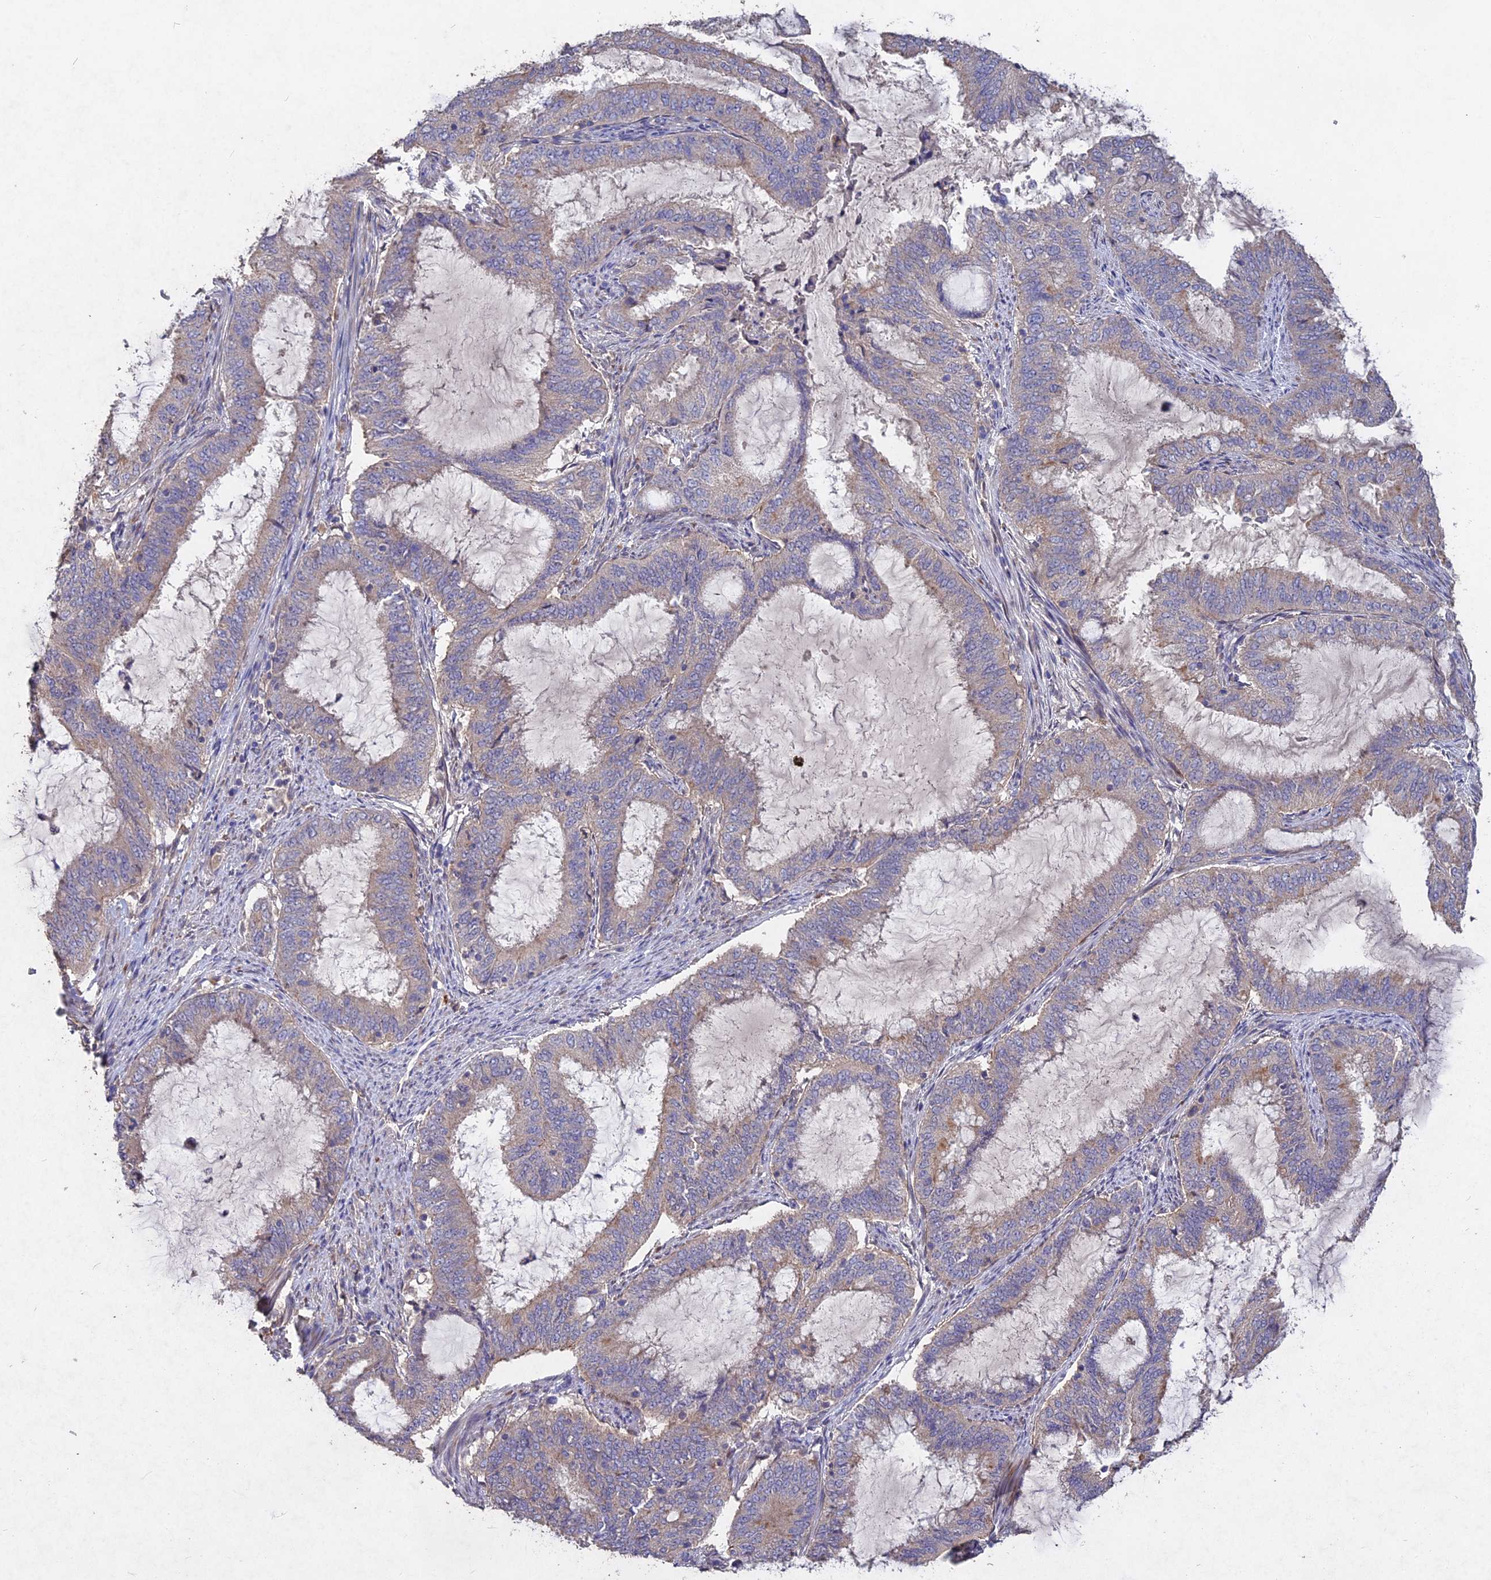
{"staining": {"intensity": "negative", "quantity": "none", "location": "none"}, "tissue": "endometrial cancer", "cell_type": "Tumor cells", "image_type": "cancer", "snomed": [{"axis": "morphology", "description": "Adenocarcinoma, NOS"}, {"axis": "topography", "description": "Endometrium"}], "caption": "A high-resolution micrograph shows immunohistochemistry (IHC) staining of endometrial cancer (adenocarcinoma), which demonstrates no significant positivity in tumor cells.", "gene": "SLC26A4", "patient": {"sex": "female", "age": 51}}